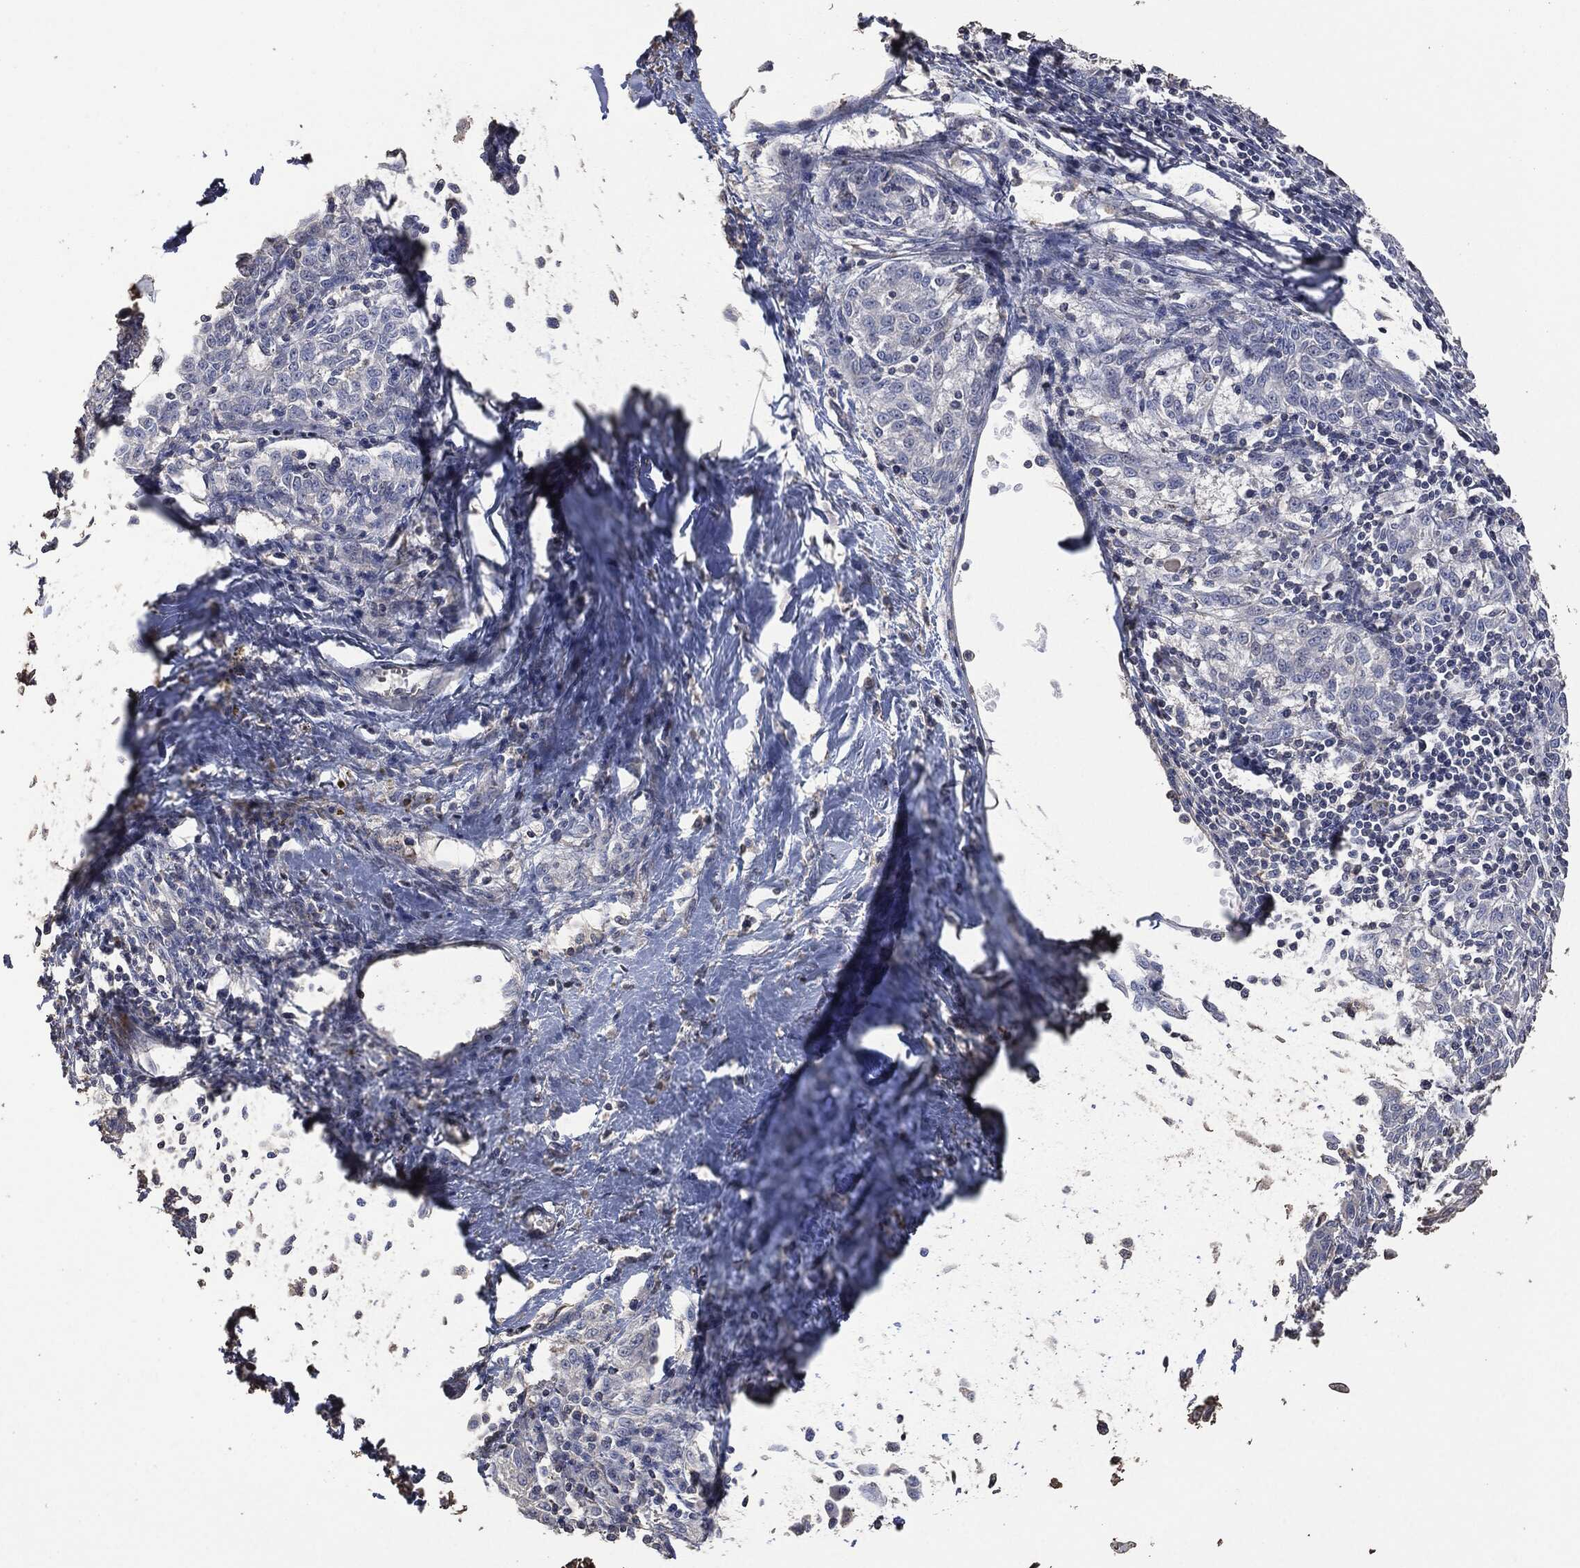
{"staining": {"intensity": "negative", "quantity": "none", "location": "none"}, "tissue": "melanoma", "cell_type": "Tumor cells", "image_type": "cancer", "snomed": [{"axis": "morphology", "description": "Malignant melanoma, NOS"}, {"axis": "topography", "description": "Skin"}], "caption": "Tumor cells are negative for brown protein staining in melanoma. (Immunohistochemistry (ihc), brightfield microscopy, high magnification).", "gene": "MSLN", "patient": {"sex": "female", "age": 72}}